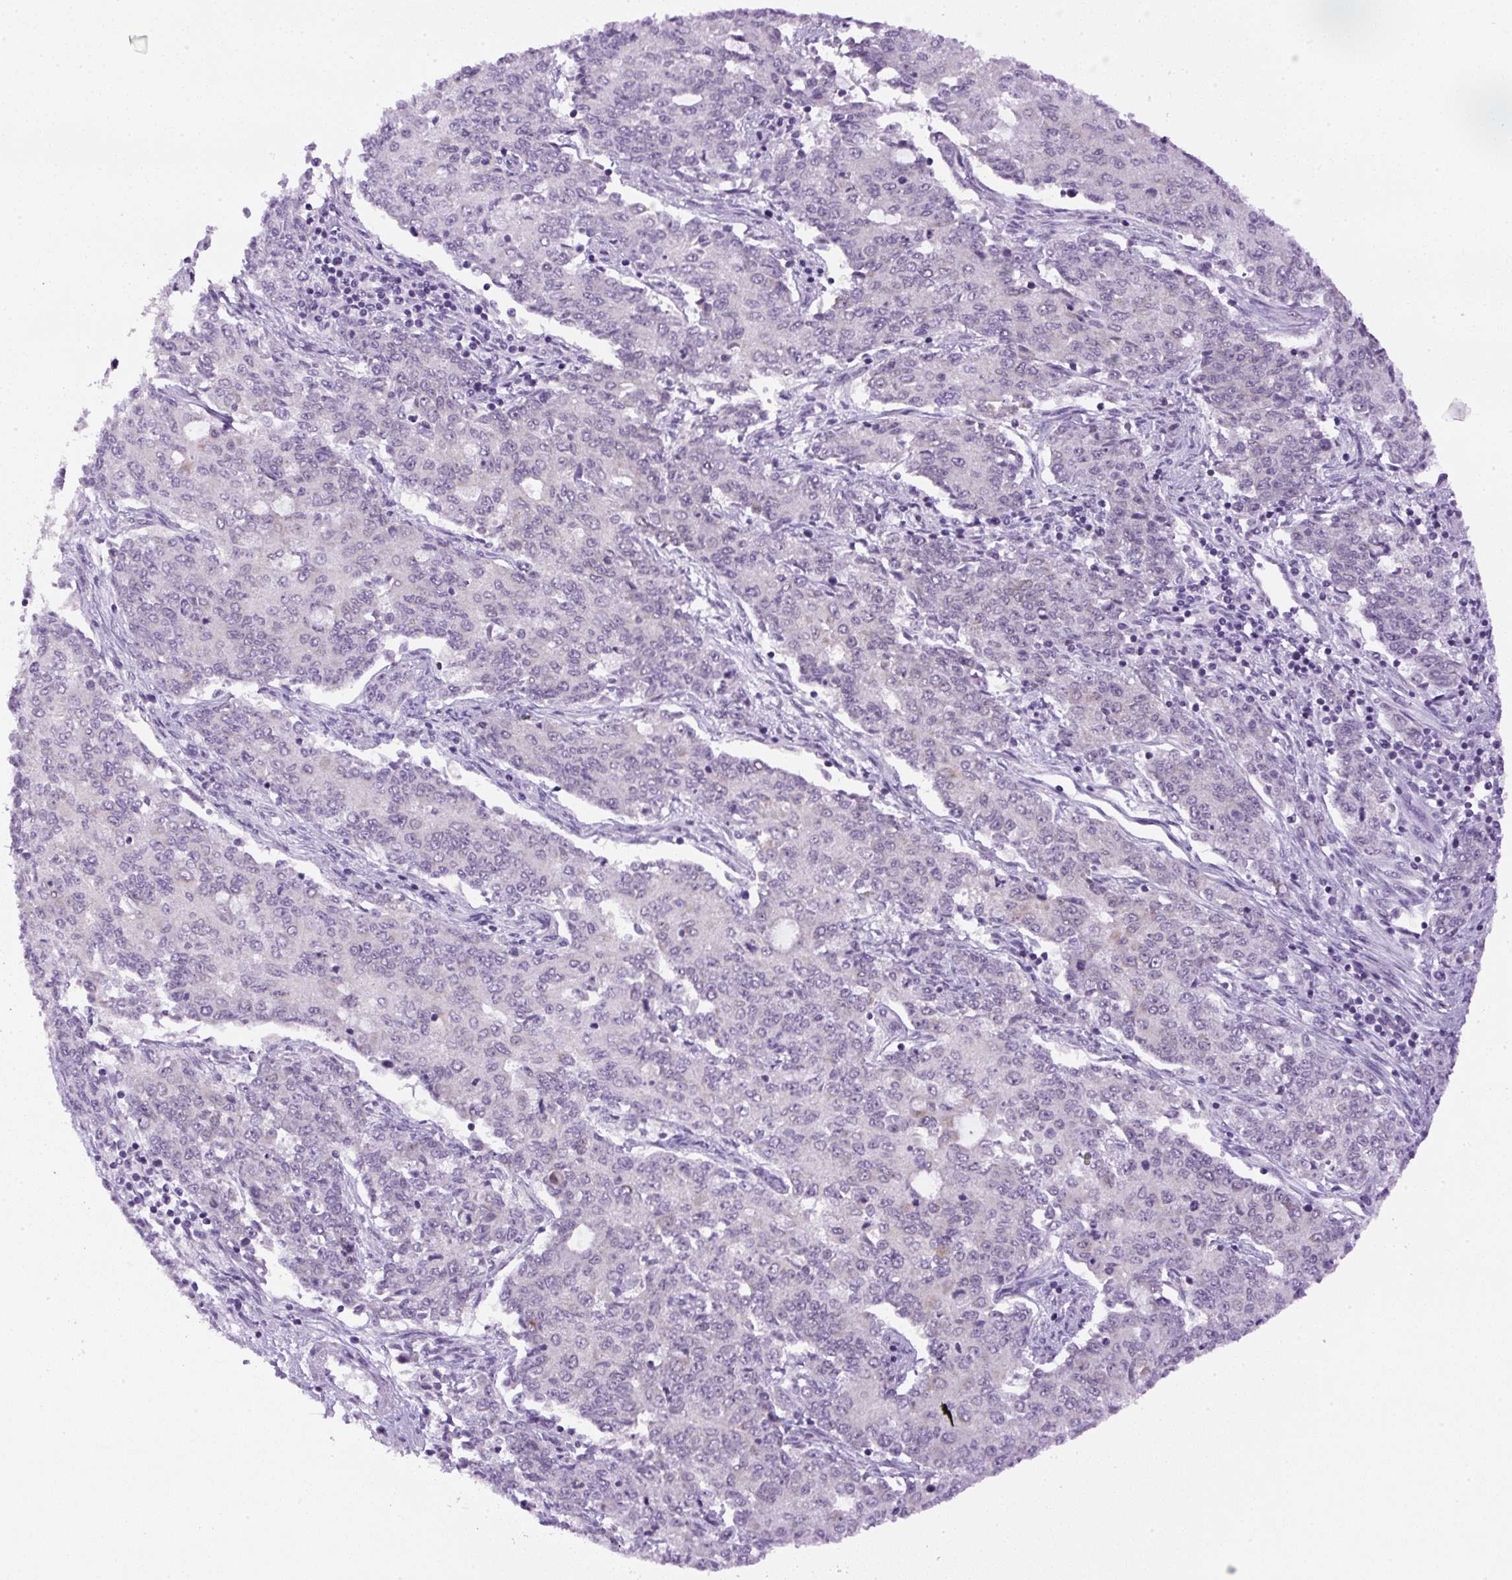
{"staining": {"intensity": "negative", "quantity": "none", "location": "none"}, "tissue": "endometrial cancer", "cell_type": "Tumor cells", "image_type": "cancer", "snomed": [{"axis": "morphology", "description": "Adenocarcinoma, NOS"}, {"axis": "topography", "description": "Endometrium"}], "caption": "IHC image of neoplastic tissue: endometrial adenocarcinoma stained with DAB demonstrates no significant protein expression in tumor cells.", "gene": "RHBDD2", "patient": {"sex": "female", "age": 50}}